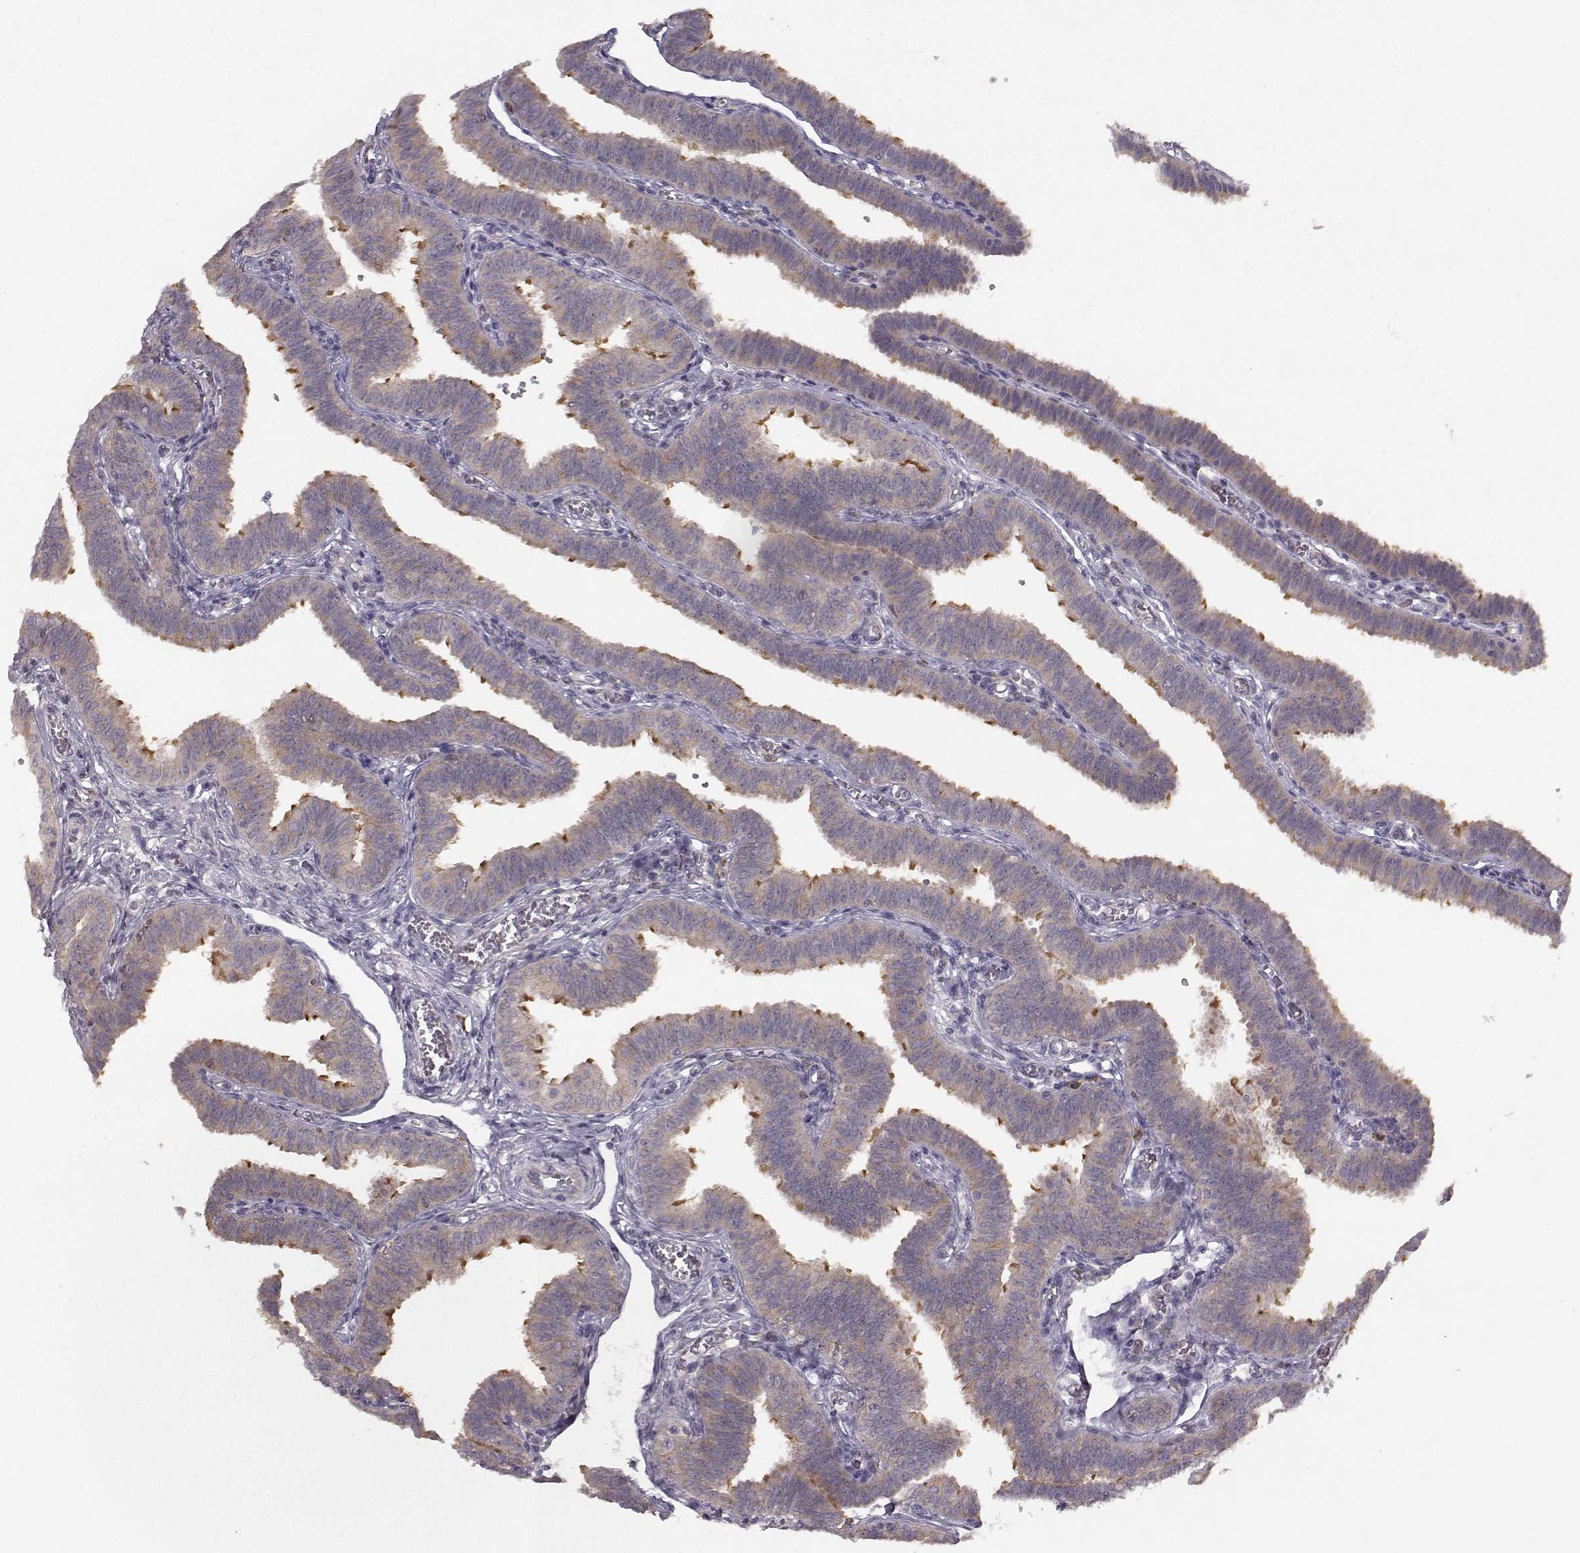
{"staining": {"intensity": "strong", "quantity": "25%-75%", "location": "cytoplasmic/membranous"}, "tissue": "fallopian tube", "cell_type": "Glandular cells", "image_type": "normal", "snomed": [{"axis": "morphology", "description": "Normal tissue, NOS"}, {"axis": "topography", "description": "Fallopian tube"}], "caption": "Immunohistochemical staining of unremarkable fallopian tube demonstrates 25%-75% levels of strong cytoplasmic/membranous protein positivity in approximately 25%-75% of glandular cells.", "gene": "SPAG17", "patient": {"sex": "female", "age": 25}}